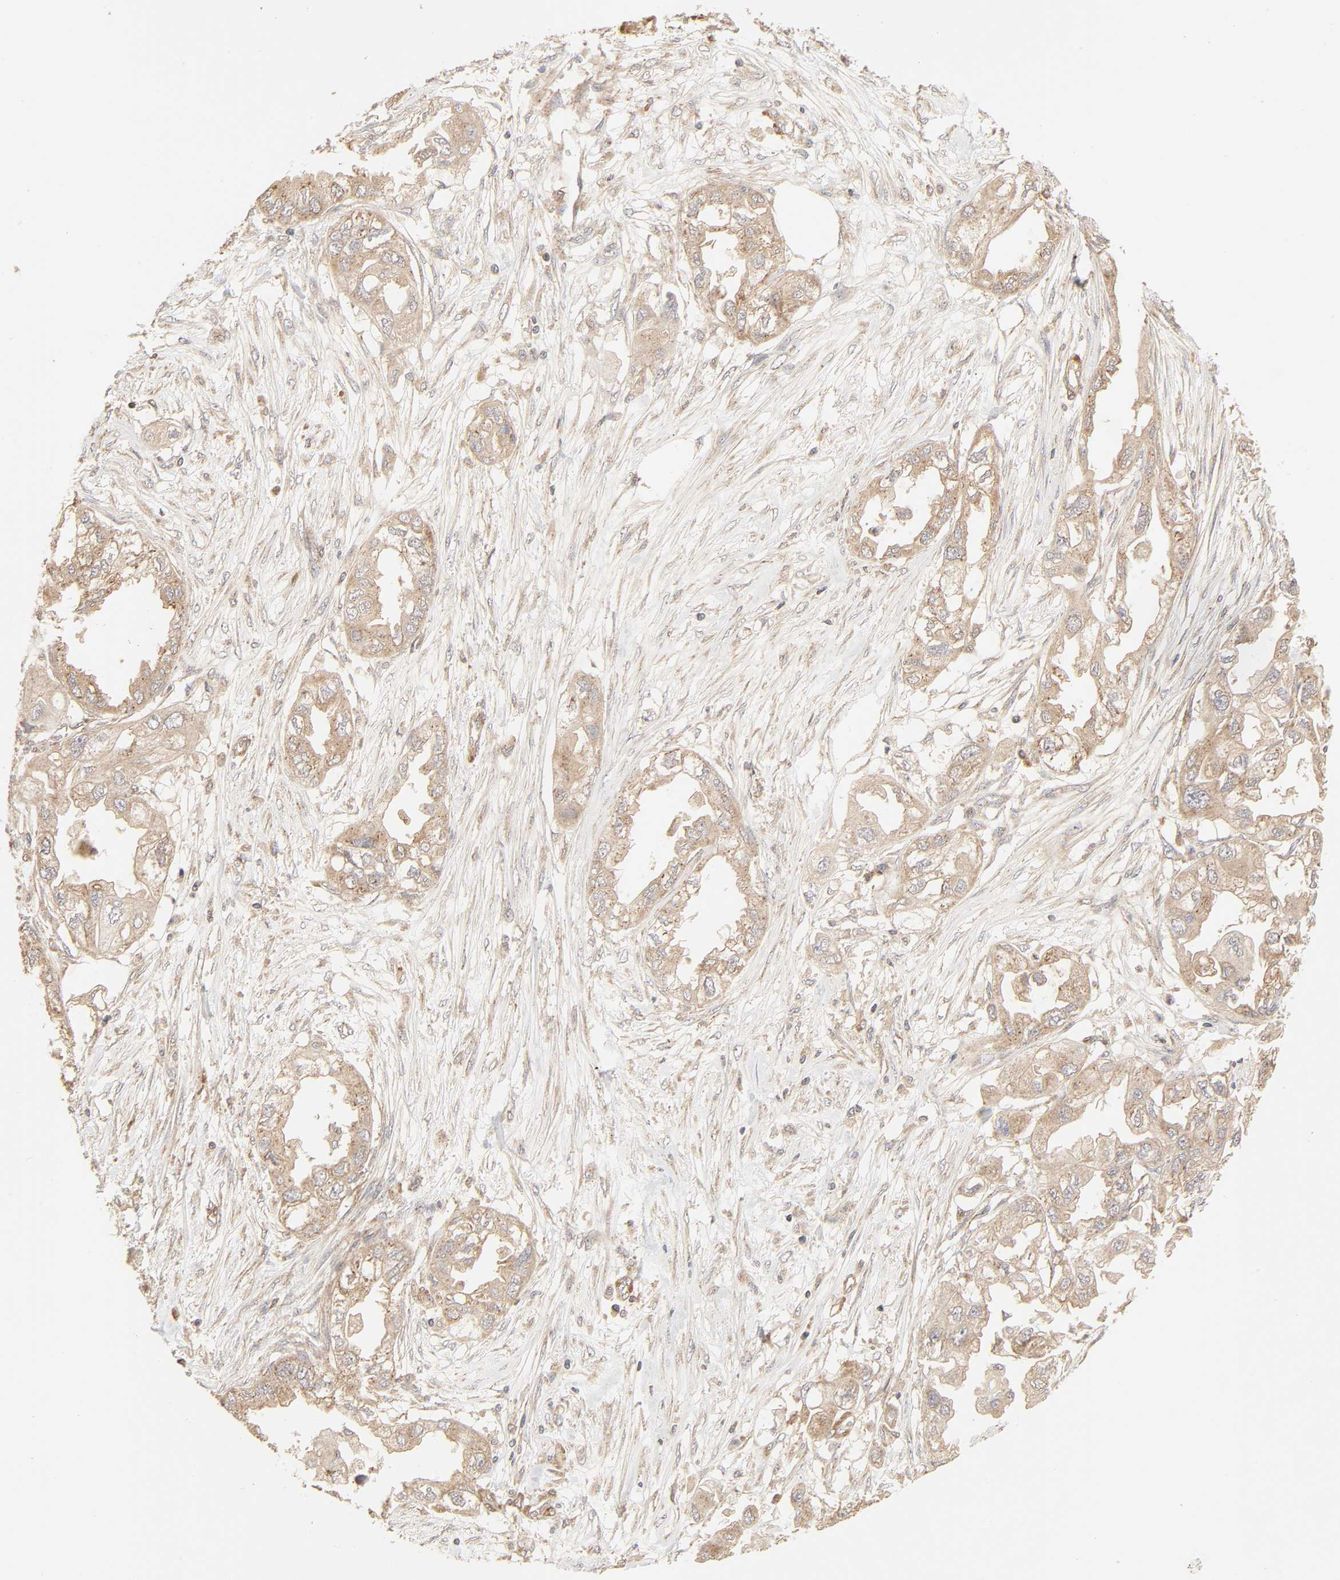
{"staining": {"intensity": "moderate", "quantity": ">75%", "location": "cytoplasmic/membranous"}, "tissue": "endometrial cancer", "cell_type": "Tumor cells", "image_type": "cancer", "snomed": [{"axis": "morphology", "description": "Adenocarcinoma, NOS"}, {"axis": "topography", "description": "Endometrium"}], "caption": "Endometrial cancer tissue reveals moderate cytoplasmic/membranous expression in about >75% of tumor cells, visualized by immunohistochemistry.", "gene": "EPS8", "patient": {"sex": "female", "age": 67}}